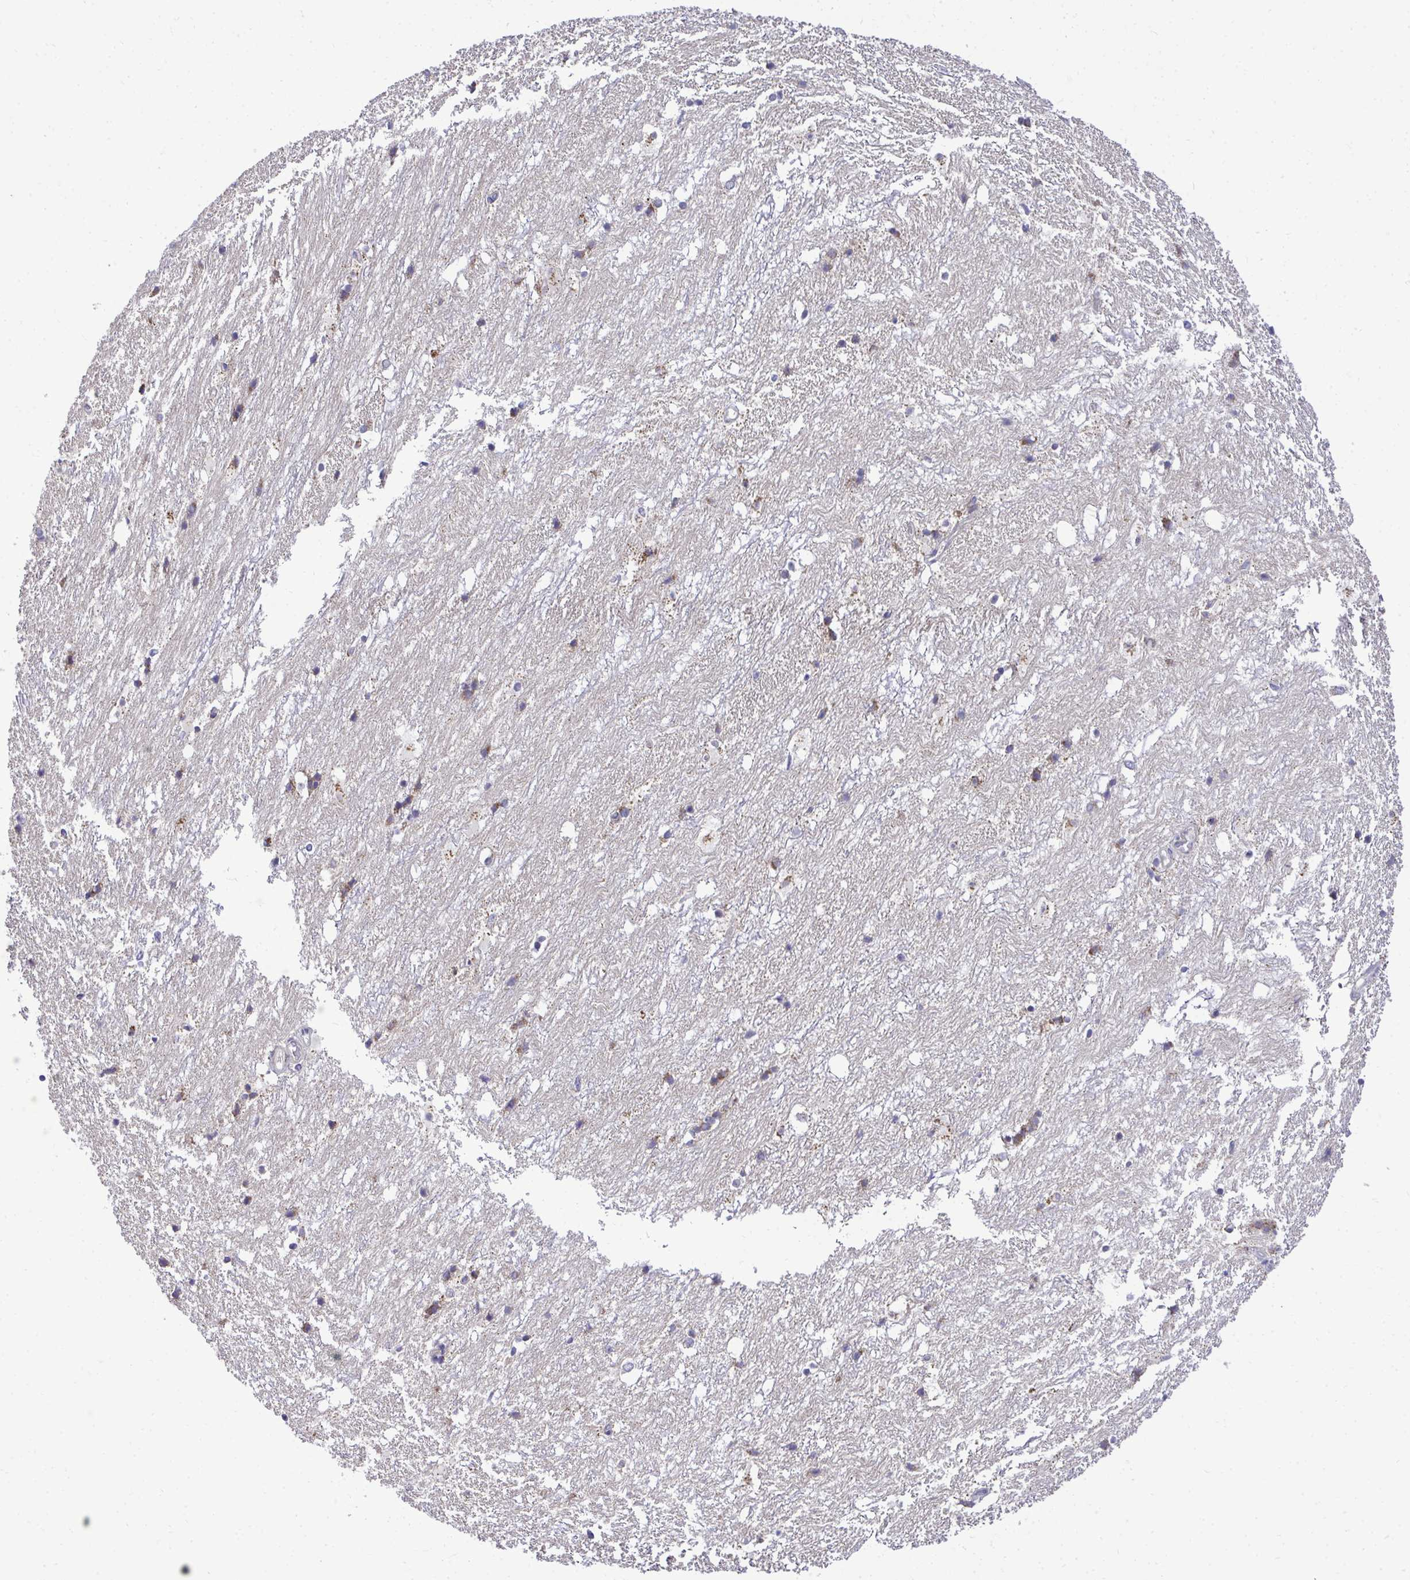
{"staining": {"intensity": "moderate", "quantity": "<25%", "location": "cytoplasmic/membranous"}, "tissue": "hippocampus", "cell_type": "Glial cells", "image_type": "normal", "snomed": [{"axis": "morphology", "description": "Normal tissue, NOS"}, {"axis": "topography", "description": "Hippocampus"}], "caption": "Moderate cytoplasmic/membranous protein expression is appreciated in about <25% of glial cells in hippocampus.", "gene": "XAF1", "patient": {"sex": "female", "age": 52}}